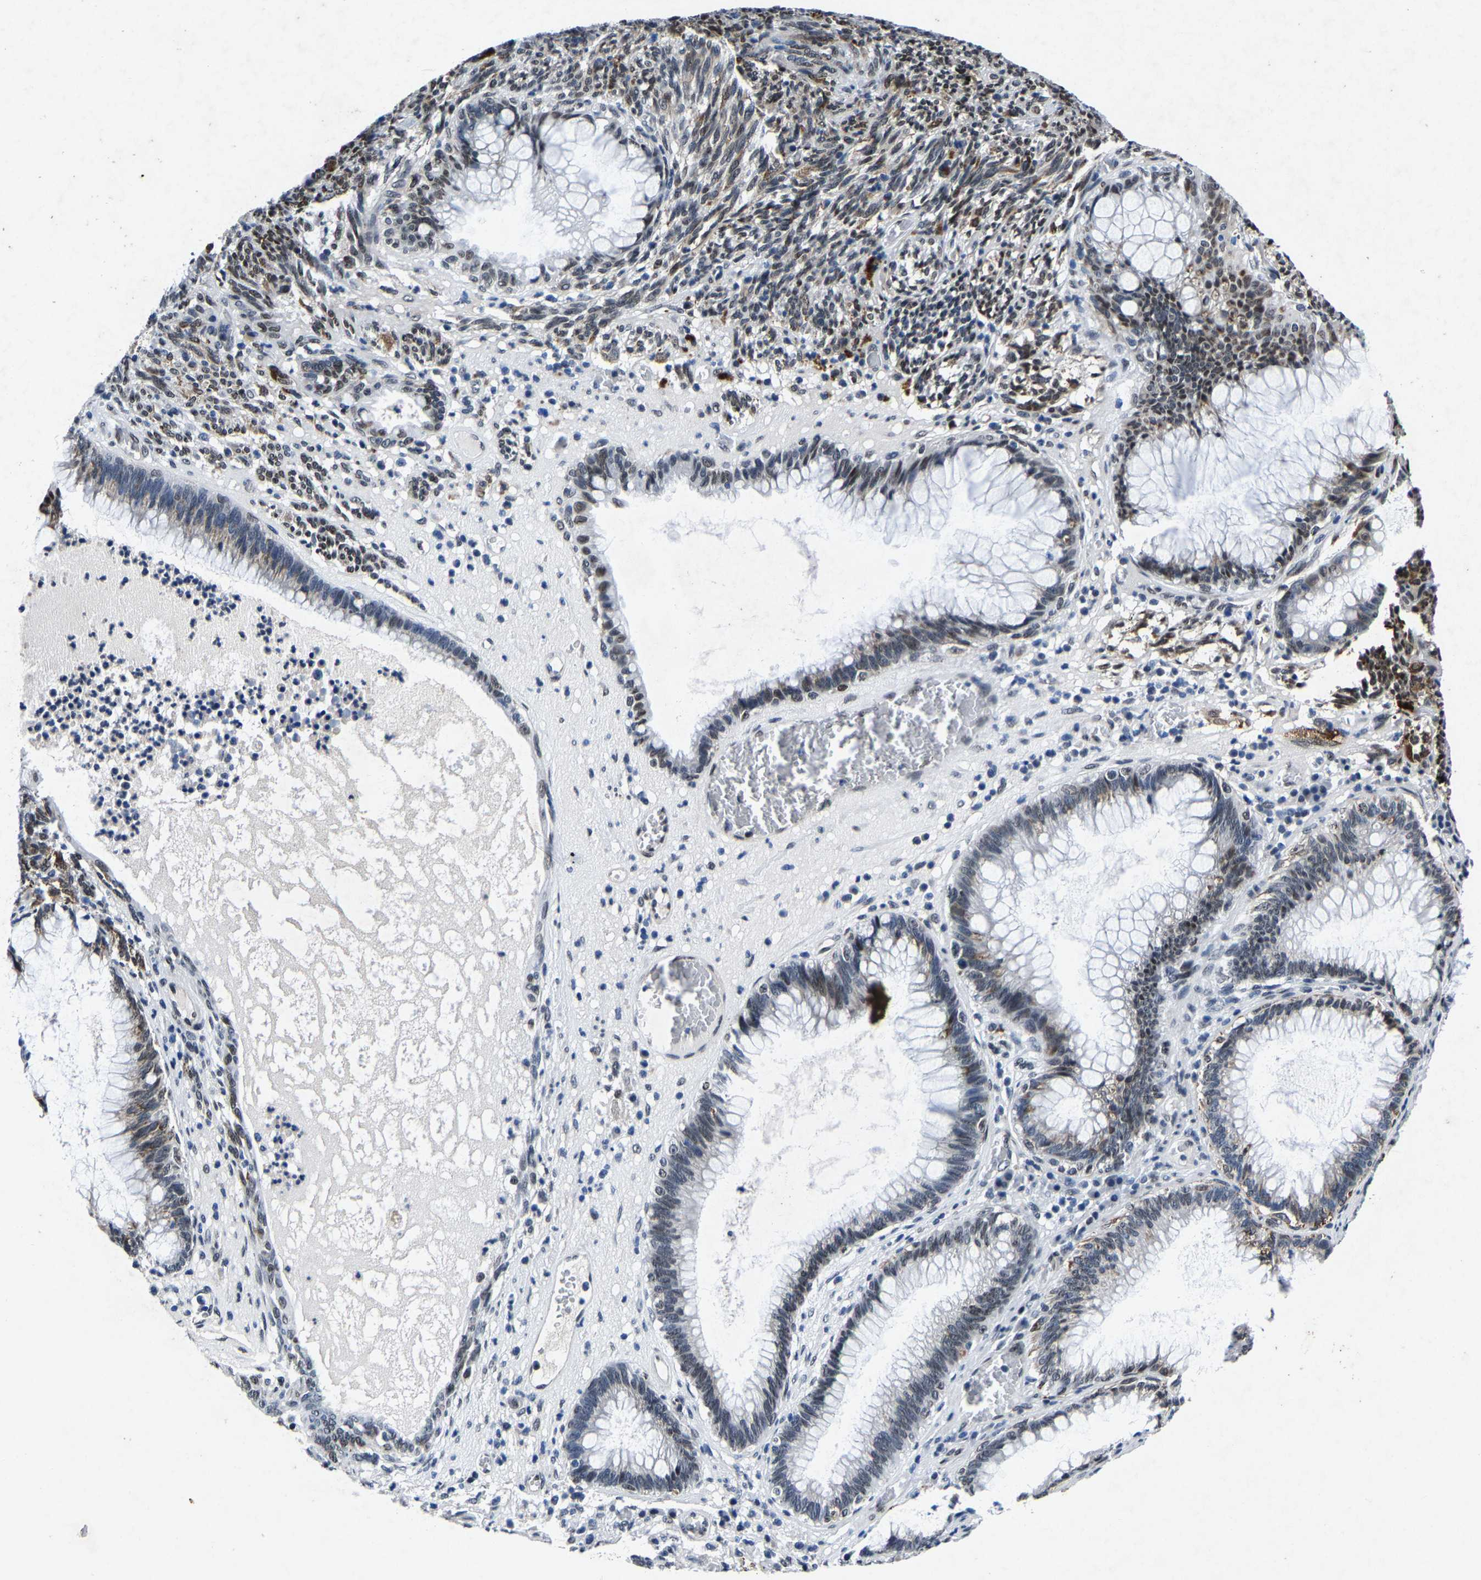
{"staining": {"intensity": "weak", "quantity": "25%-75%", "location": "nuclear"}, "tissue": "melanoma", "cell_type": "Tumor cells", "image_type": "cancer", "snomed": [{"axis": "morphology", "description": "Malignant melanoma, NOS"}, {"axis": "topography", "description": "Rectum"}], "caption": "A low amount of weak nuclear positivity is identified in about 25%-75% of tumor cells in melanoma tissue.", "gene": "UBN2", "patient": {"sex": "female", "age": 81}}